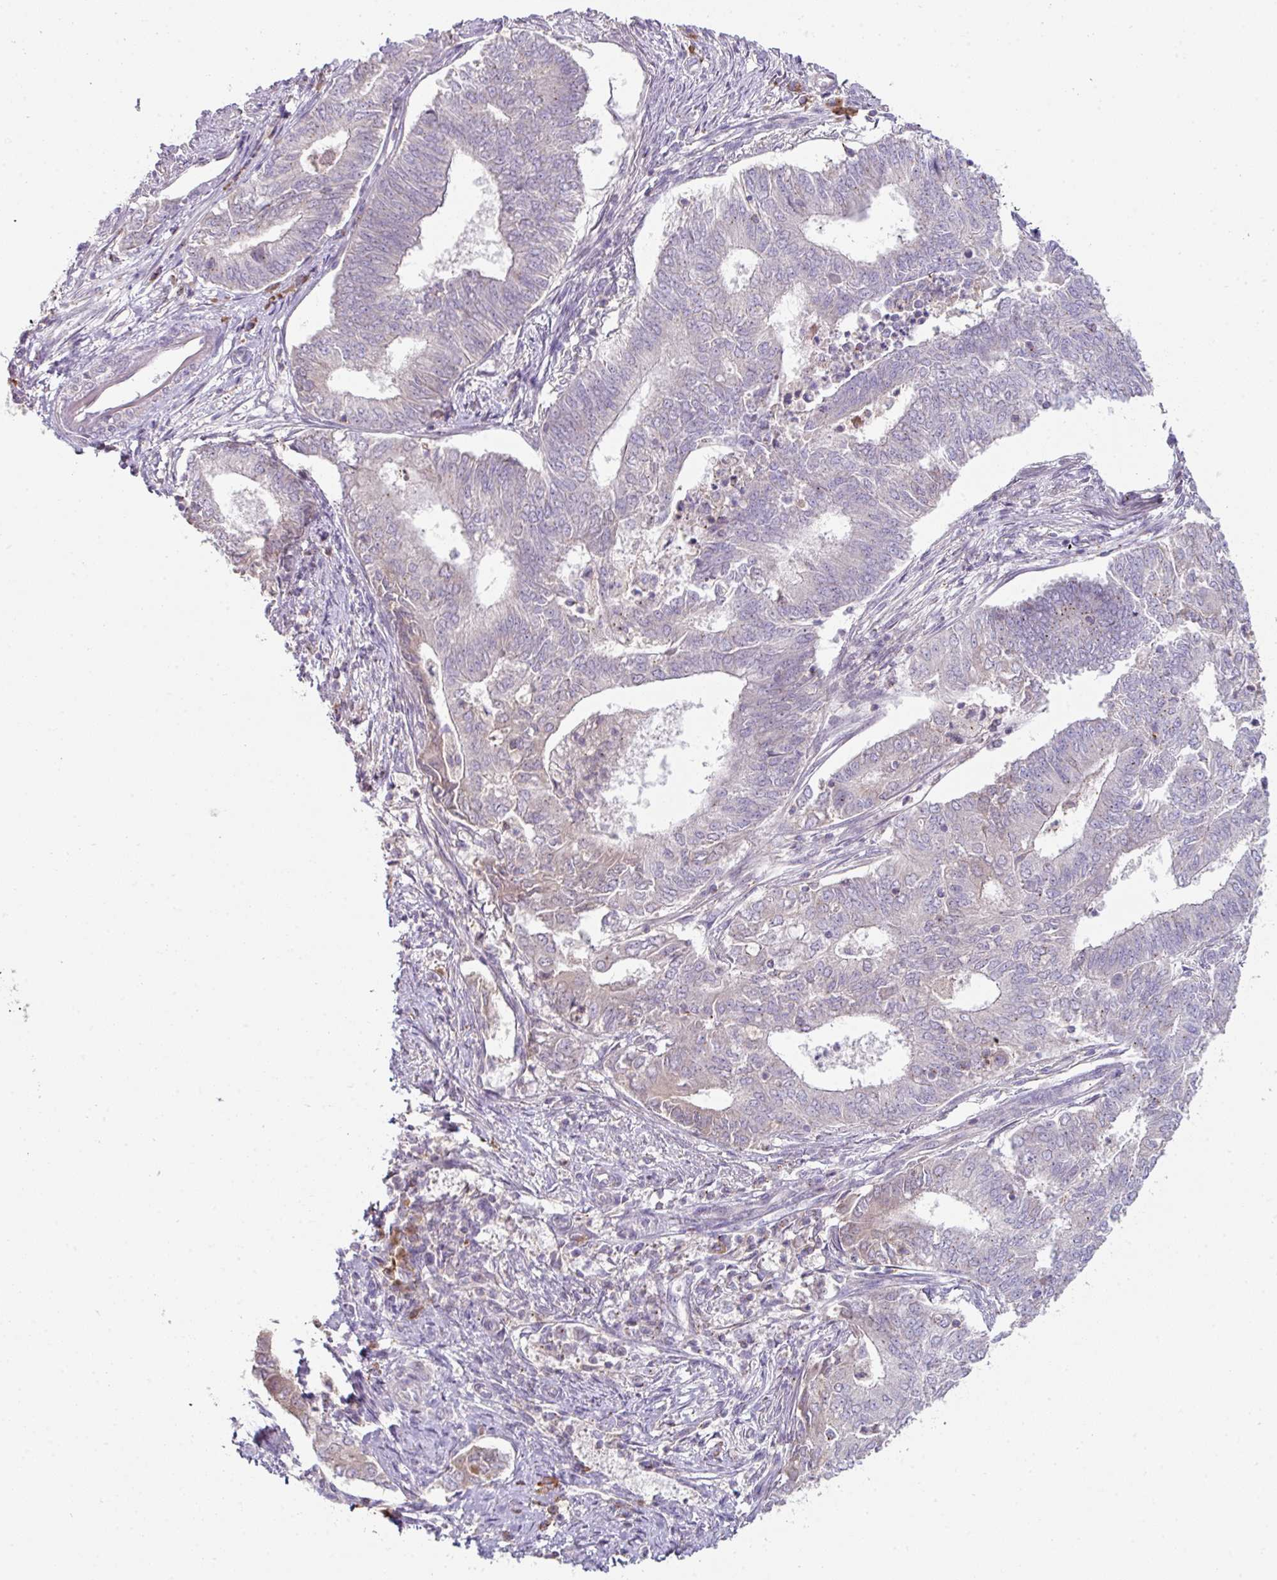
{"staining": {"intensity": "negative", "quantity": "none", "location": "none"}, "tissue": "endometrial cancer", "cell_type": "Tumor cells", "image_type": "cancer", "snomed": [{"axis": "morphology", "description": "Adenocarcinoma, NOS"}, {"axis": "topography", "description": "Endometrium"}], "caption": "High magnification brightfield microscopy of adenocarcinoma (endometrial) stained with DAB (brown) and counterstained with hematoxylin (blue): tumor cells show no significant positivity.", "gene": "SLAMF6", "patient": {"sex": "female", "age": 62}}